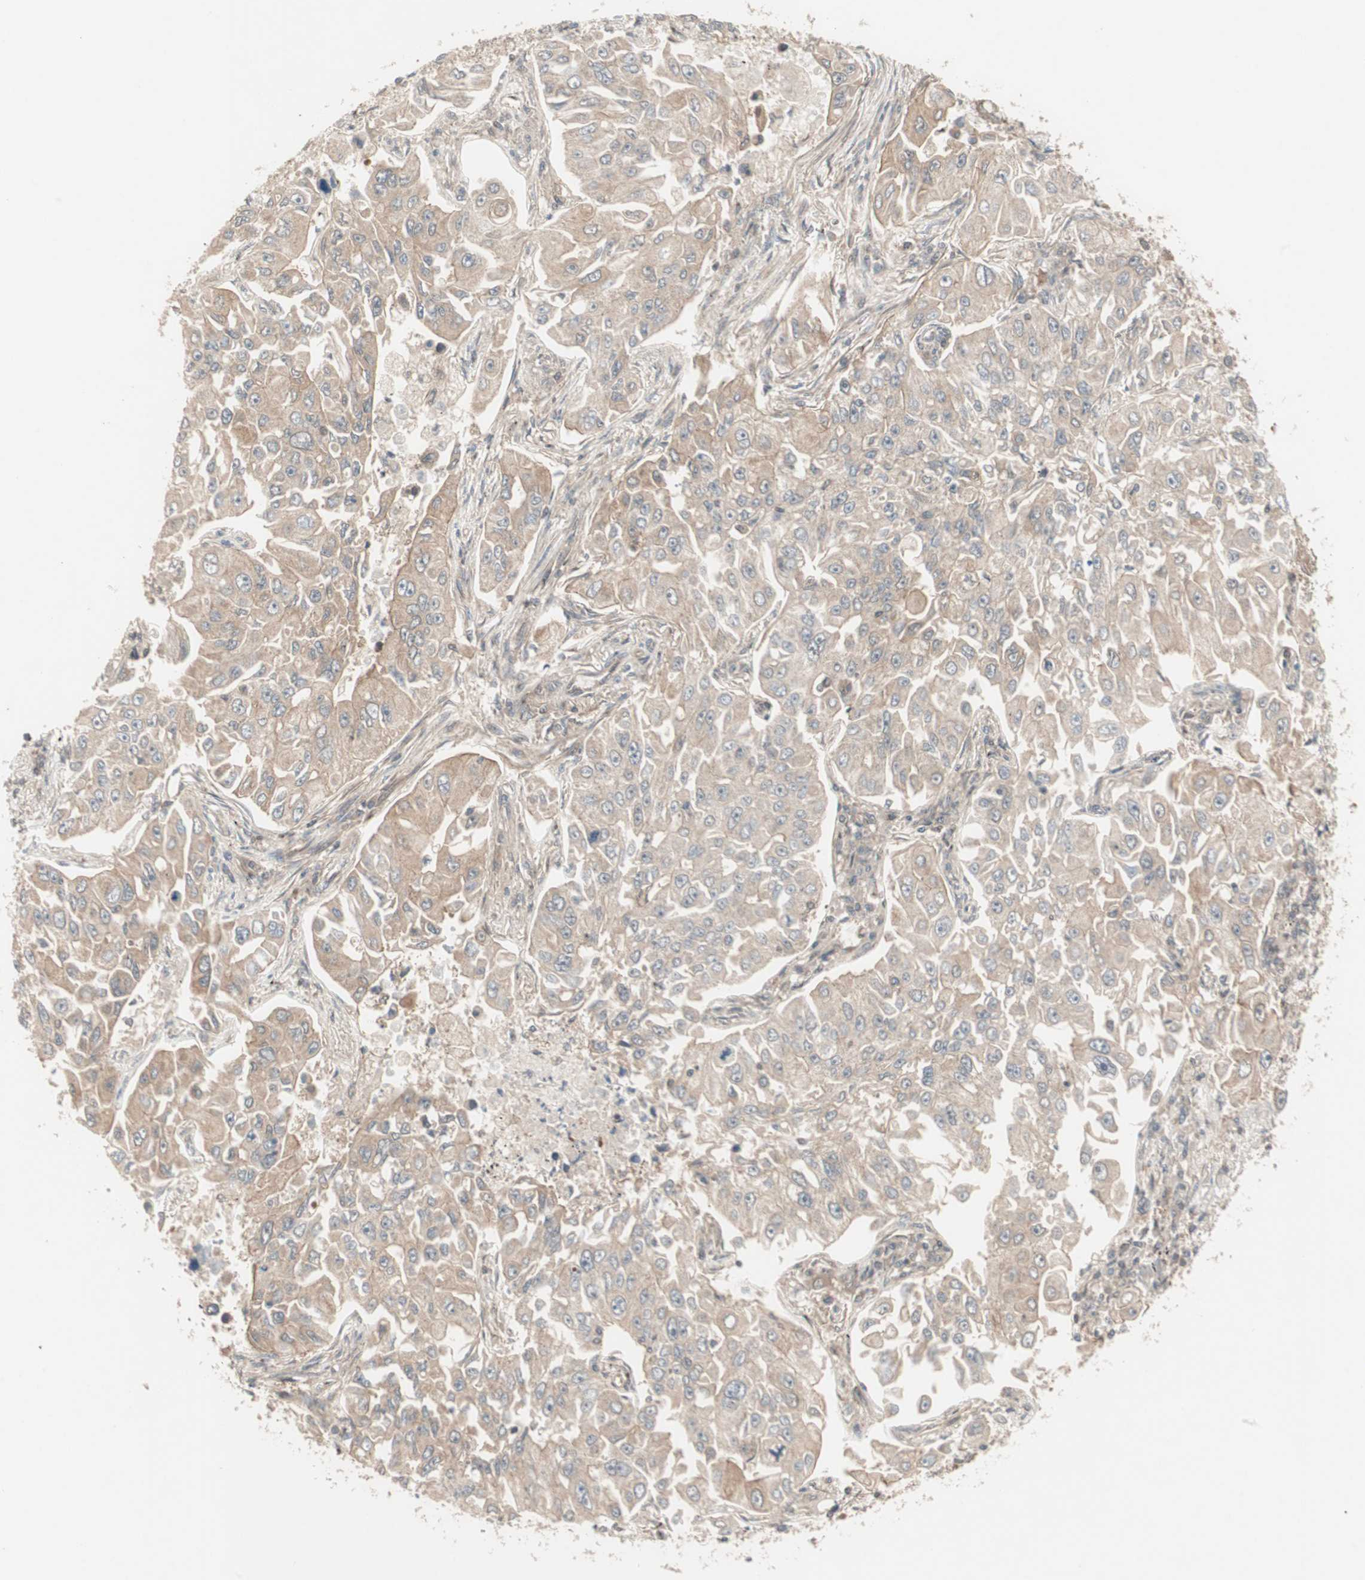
{"staining": {"intensity": "weak", "quantity": ">75%", "location": "cytoplasmic/membranous"}, "tissue": "lung cancer", "cell_type": "Tumor cells", "image_type": "cancer", "snomed": [{"axis": "morphology", "description": "Adenocarcinoma, NOS"}, {"axis": "topography", "description": "Lung"}], "caption": "The immunohistochemical stain highlights weak cytoplasmic/membranous positivity in tumor cells of lung cancer tissue.", "gene": "PFDN1", "patient": {"sex": "male", "age": 84}}